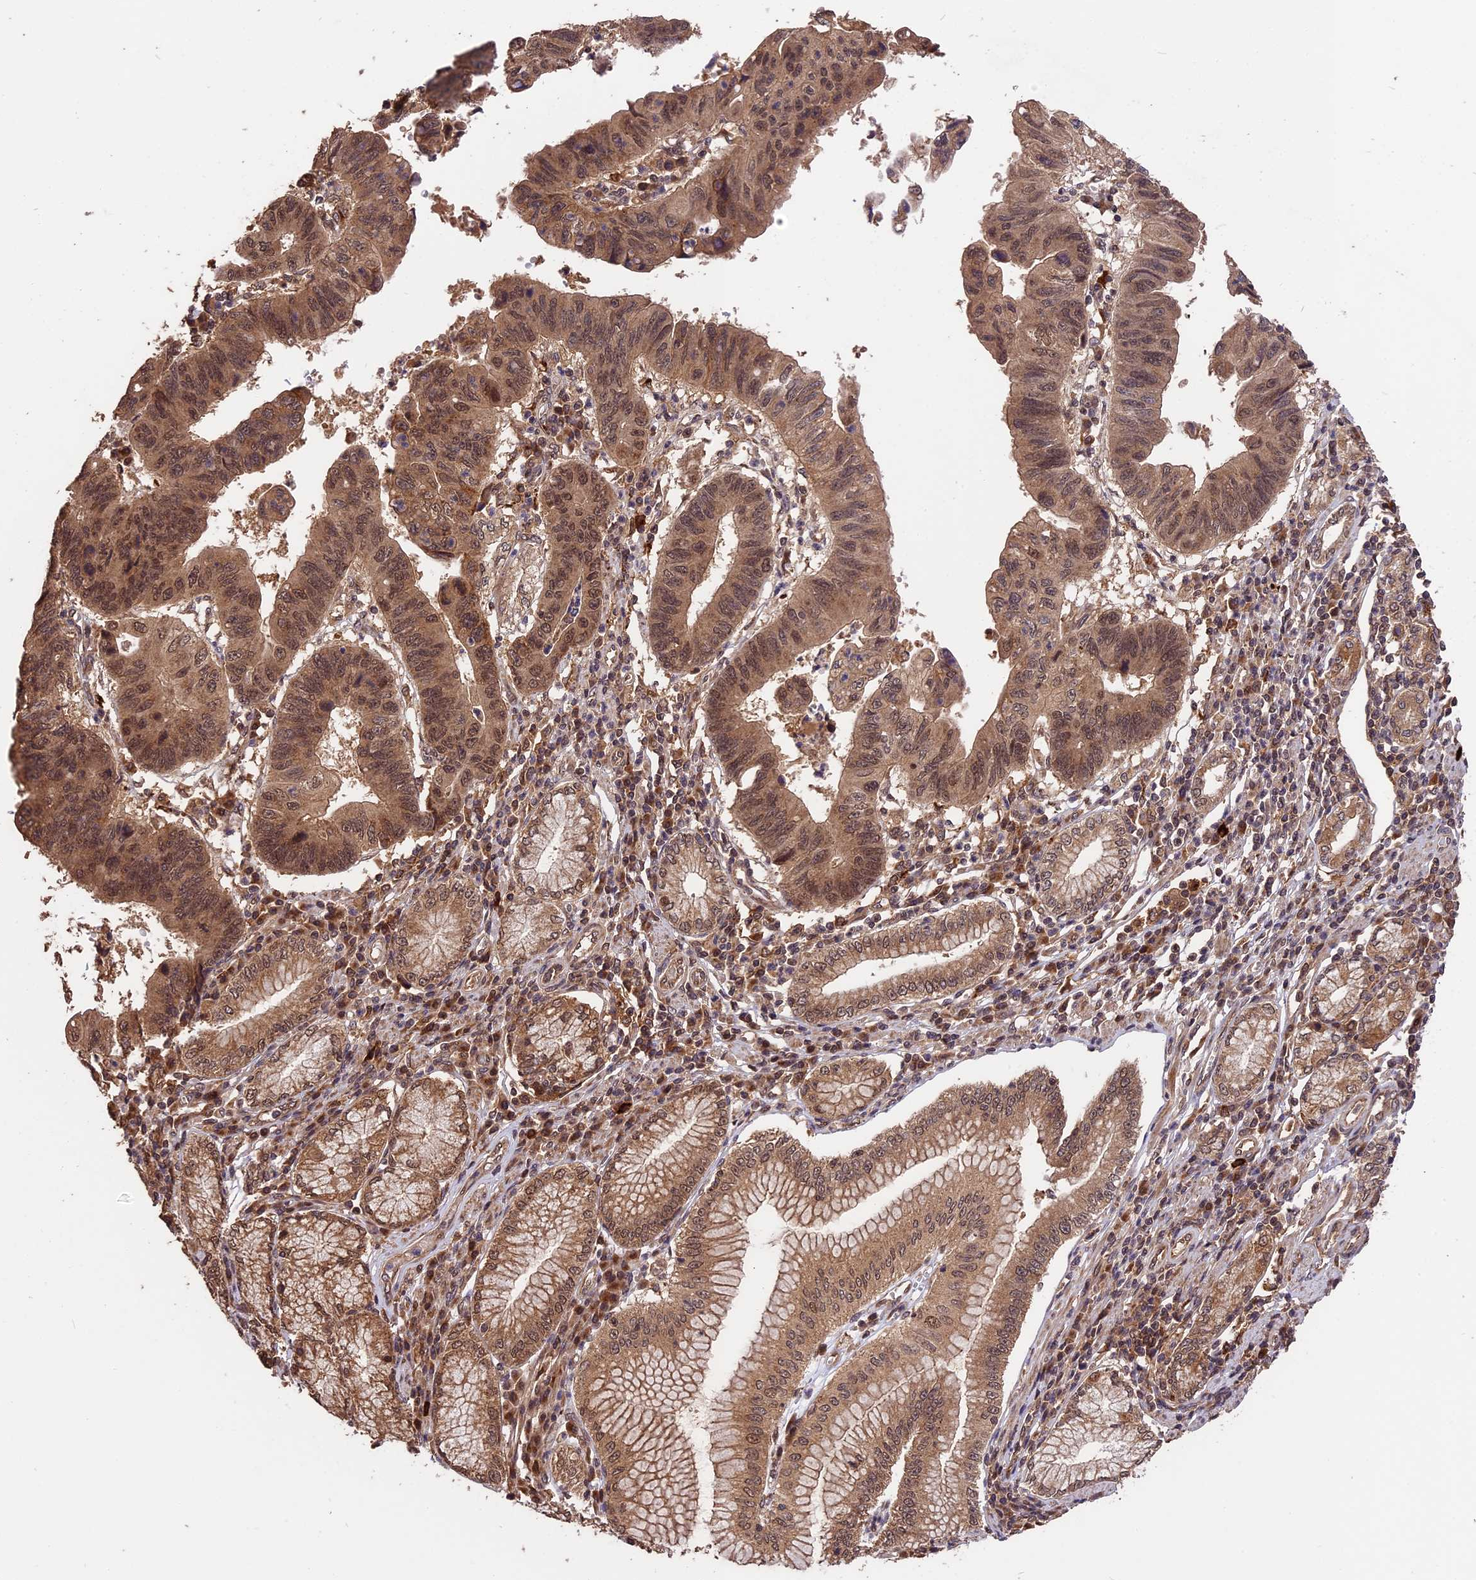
{"staining": {"intensity": "moderate", "quantity": ">75%", "location": "cytoplasmic/membranous,nuclear"}, "tissue": "stomach cancer", "cell_type": "Tumor cells", "image_type": "cancer", "snomed": [{"axis": "morphology", "description": "Adenocarcinoma, NOS"}, {"axis": "topography", "description": "Stomach"}], "caption": "Brown immunohistochemical staining in stomach adenocarcinoma reveals moderate cytoplasmic/membranous and nuclear staining in approximately >75% of tumor cells. (IHC, brightfield microscopy, high magnification).", "gene": "ESCO1", "patient": {"sex": "male", "age": 59}}